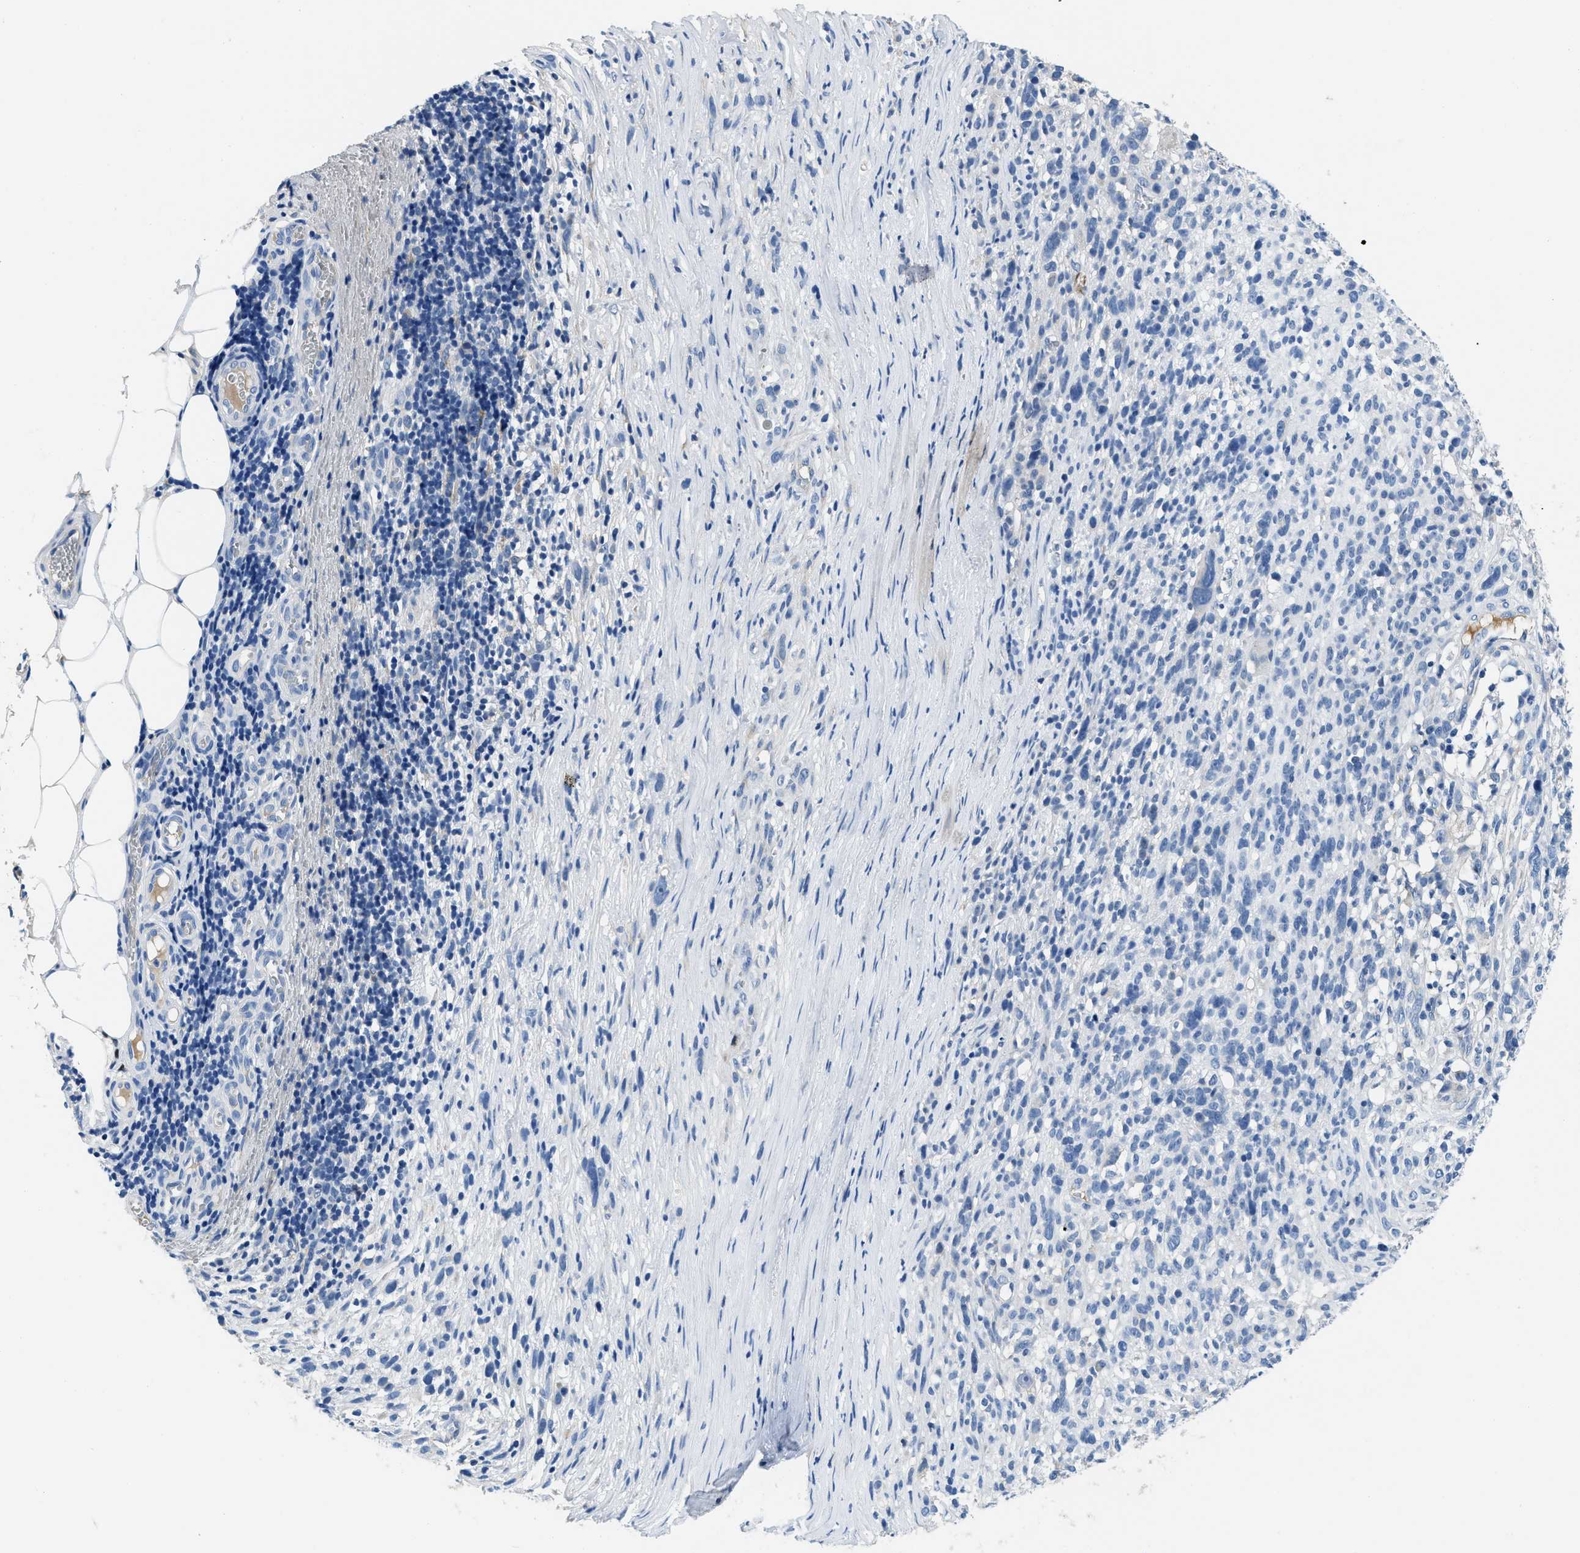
{"staining": {"intensity": "negative", "quantity": "none", "location": "none"}, "tissue": "melanoma", "cell_type": "Tumor cells", "image_type": "cancer", "snomed": [{"axis": "morphology", "description": "Malignant melanoma, NOS"}, {"axis": "topography", "description": "Skin"}], "caption": "Malignant melanoma stained for a protein using immunohistochemistry demonstrates no expression tumor cells.", "gene": "C1S", "patient": {"sex": "female", "age": 55}}